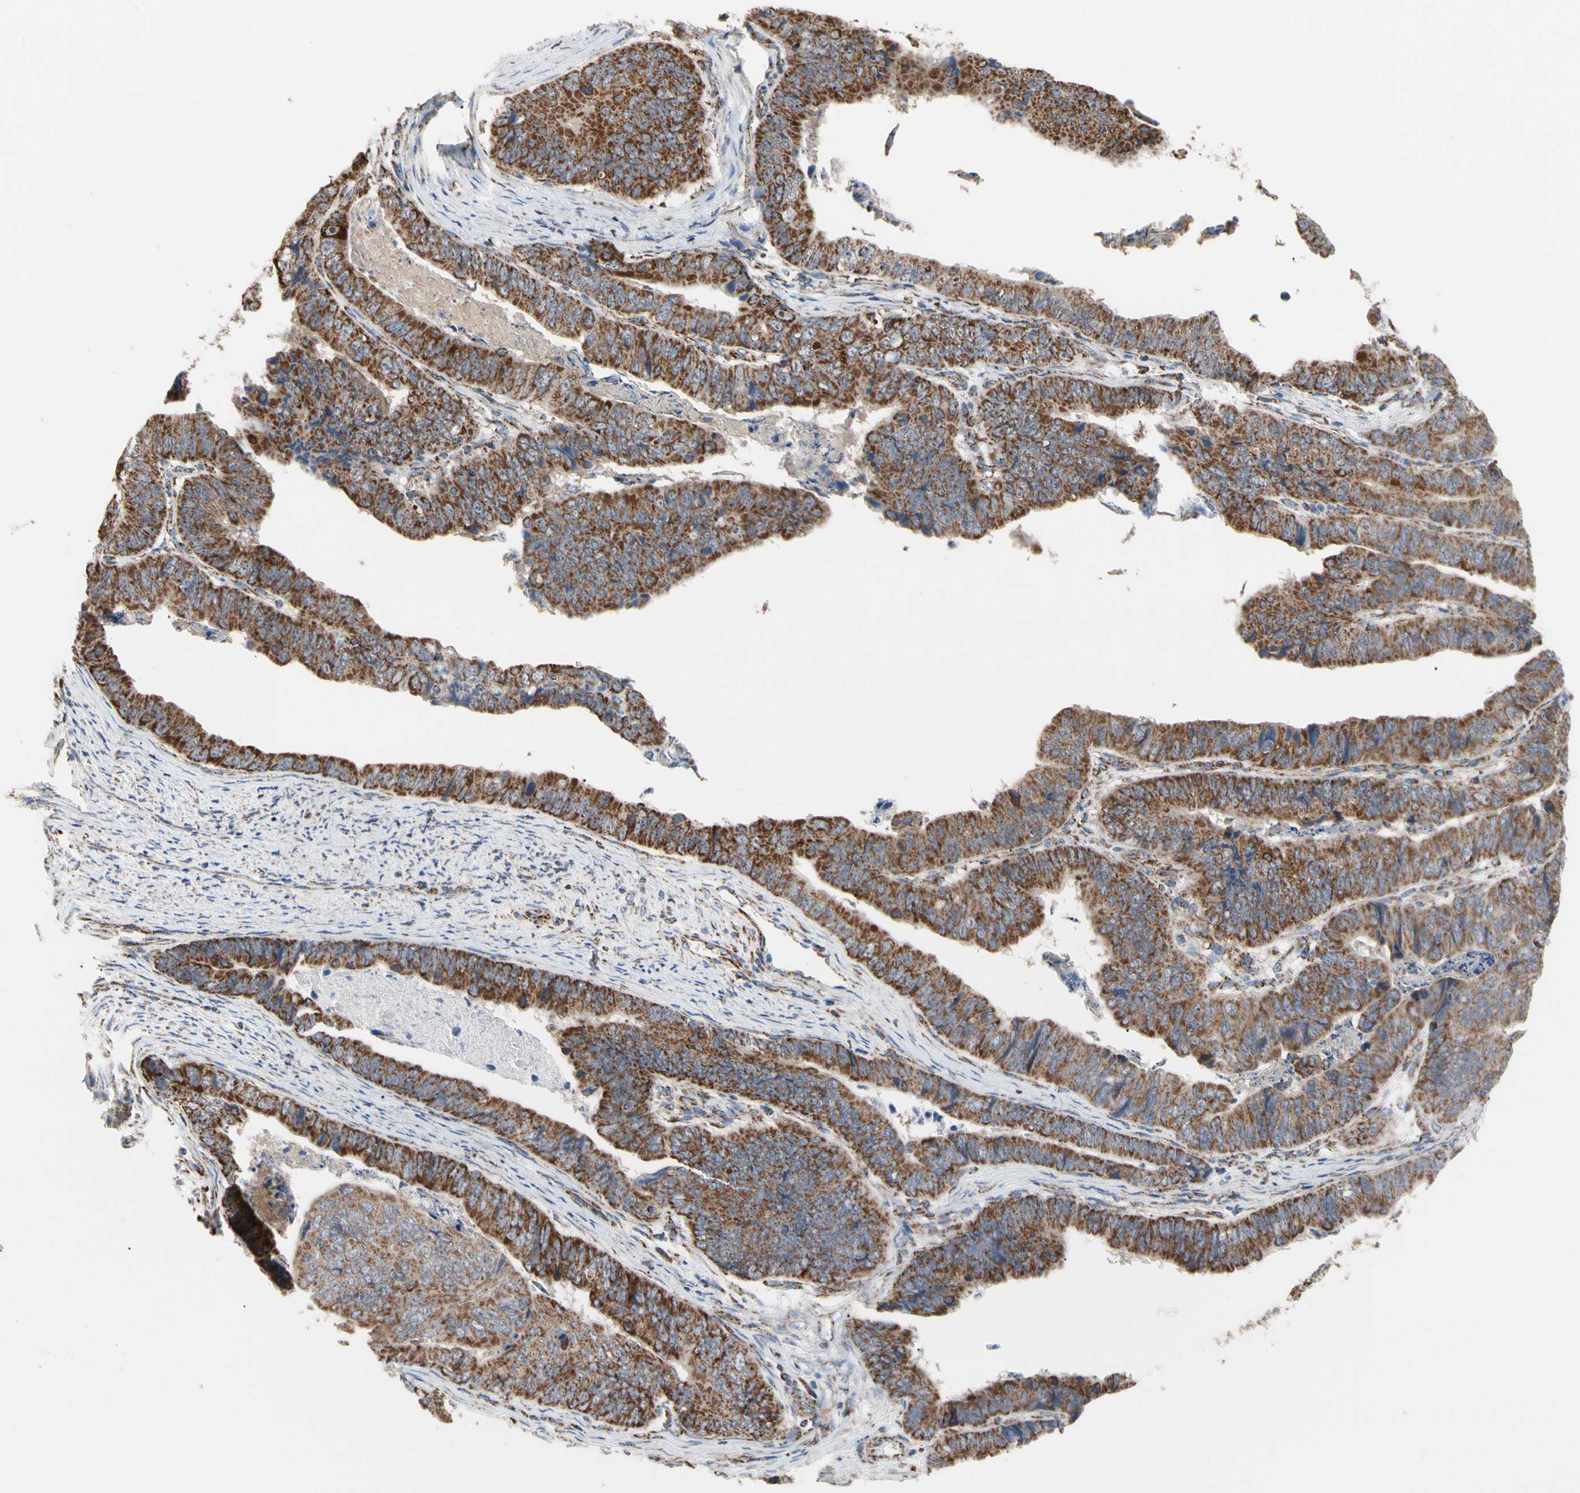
{"staining": {"intensity": "strong", "quantity": ">75%", "location": "cytoplasmic/membranous"}, "tissue": "stomach cancer", "cell_type": "Tumor cells", "image_type": "cancer", "snomed": [{"axis": "morphology", "description": "Adenocarcinoma, NOS"}, {"axis": "topography", "description": "Stomach, lower"}], "caption": "Immunohistochemistry (DAB) staining of human stomach adenocarcinoma shows strong cytoplasmic/membranous protein expression in approximately >75% of tumor cells.", "gene": "FAM110B", "patient": {"sex": "male", "age": 77}}